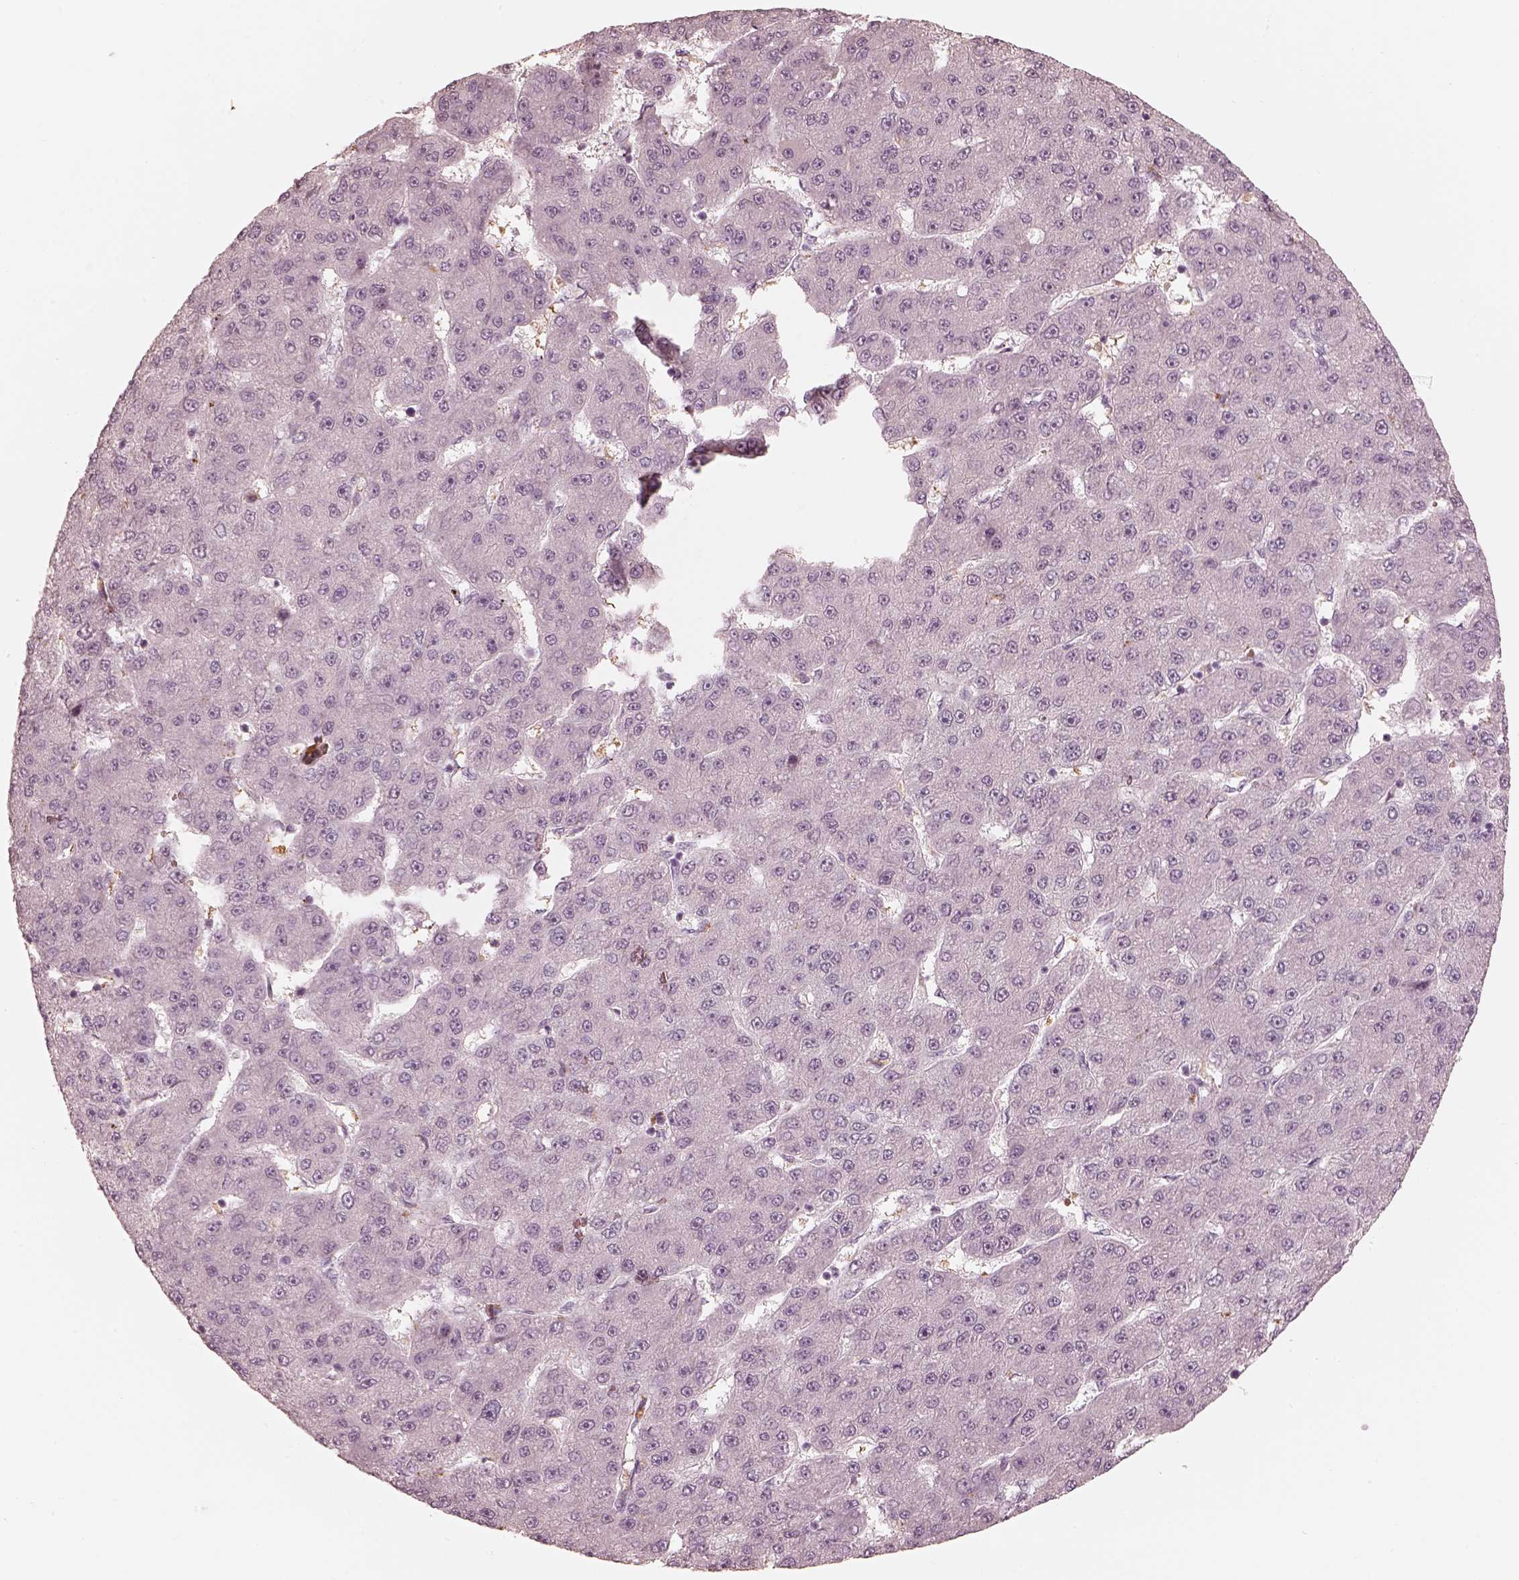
{"staining": {"intensity": "negative", "quantity": "none", "location": "none"}, "tissue": "liver cancer", "cell_type": "Tumor cells", "image_type": "cancer", "snomed": [{"axis": "morphology", "description": "Carcinoma, Hepatocellular, NOS"}, {"axis": "topography", "description": "Liver"}], "caption": "Immunohistochemical staining of human liver cancer demonstrates no significant staining in tumor cells.", "gene": "ANKLE1", "patient": {"sex": "male", "age": 67}}